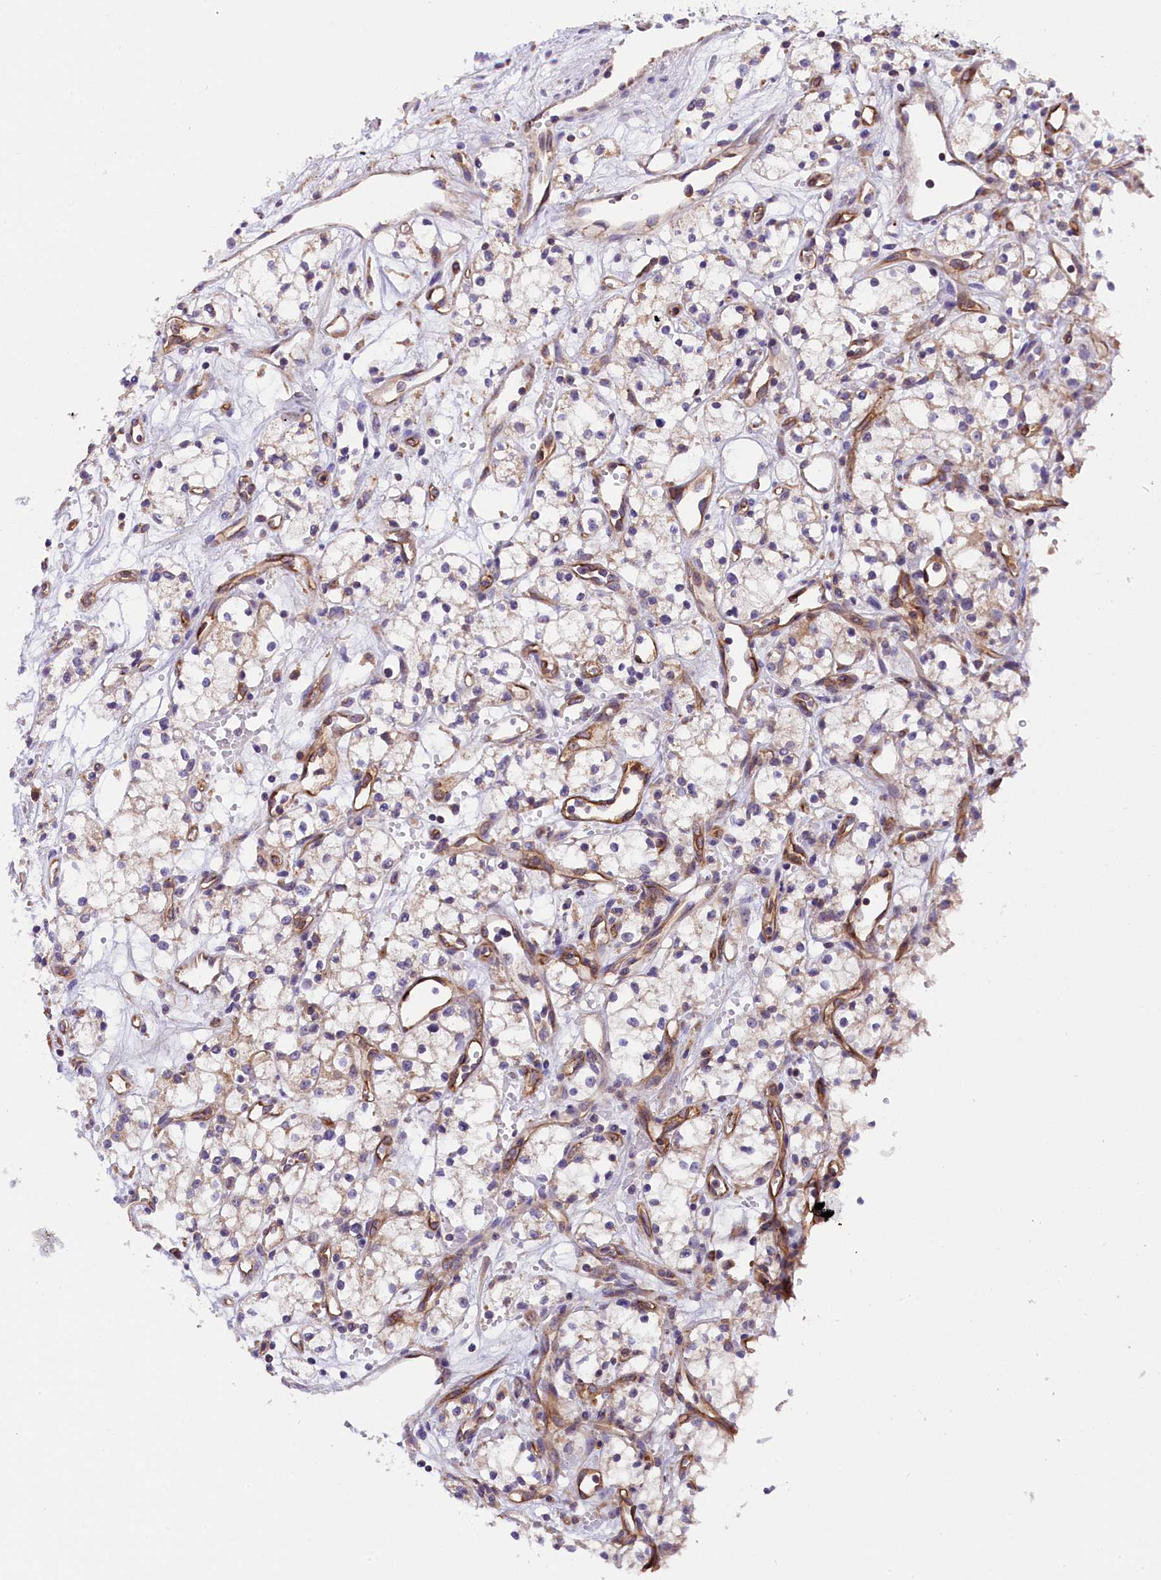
{"staining": {"intensity": "weak", "quantity": "<25%", "location": "cytoplasmic/membranous"}, "tissue": "renal cancer", "cell_type": "Tumor cells", "image_type": "cancer", "snomed": [{"axis": "morphology", "description": "Adenocarcinoma, NOS"}, {"axis": "topography", "description": "Kidney"}], "caption": "A high-resolution micrograph shows immunohistochemistry staining of renal cancer, which reveals no significant positivity in tumor cells.", "gene": "DNAJB9", "patient": {"sex": "male", "age": 59}}